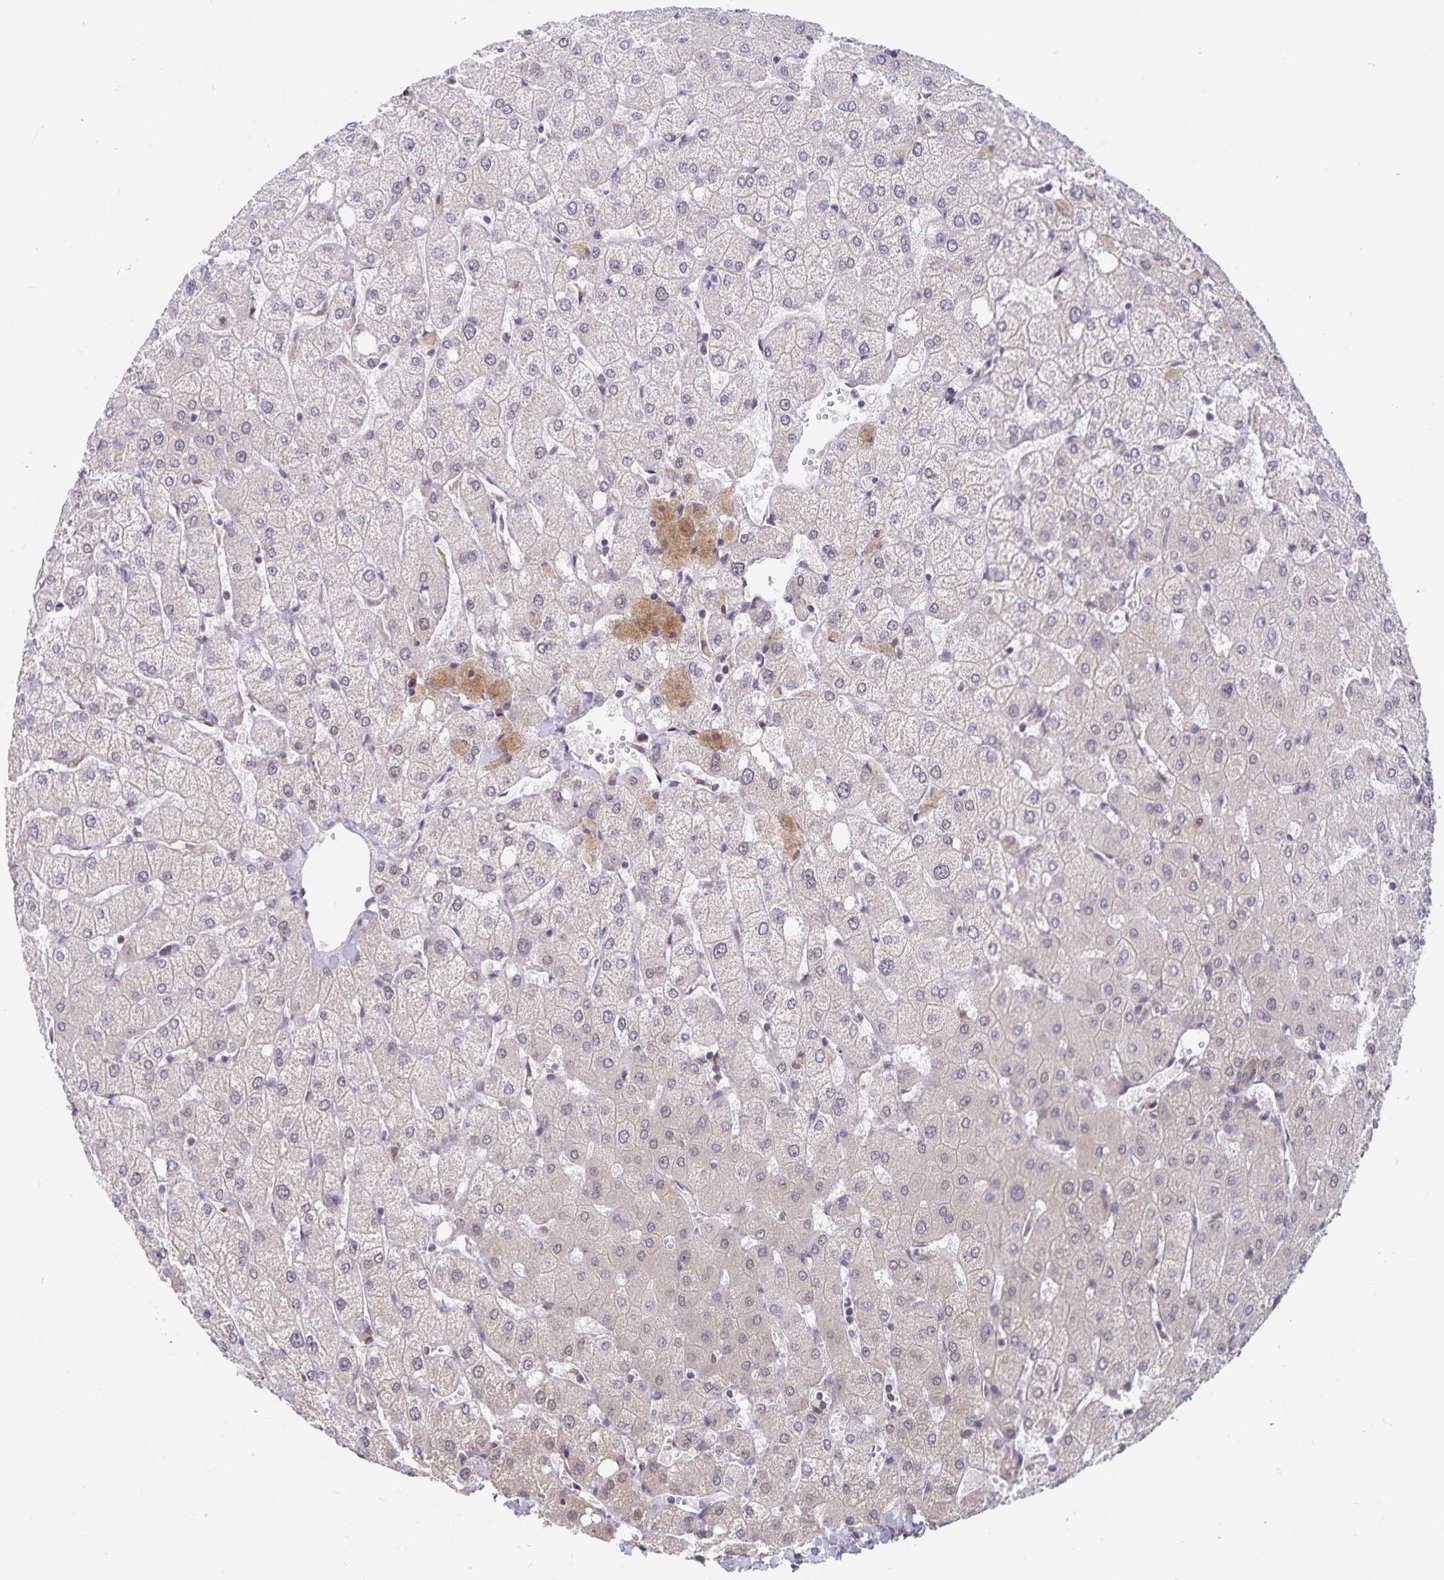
{"staining": {"intensity": "weak", "quantity": ">75%", "location": "cytoplasmic/membranous"}, "tissue": "liver", "cell_type": "Cholangiocytes", "image_type": "normal", "snomed": [{"axis": "morphology", "description": "Normal tissue, NOS"}, {"axis": "topography", "description": "Liver"}], "caption": "High-power microscopy captured an immunohistochemistry (IHC) micrograph of unremarkable liver, revealing weak cytoplasmic/membranous staining in approximately >75% of cholangiocytes.", "gene": "BAG6", "patient": {"sex": "female", "age": 54}}